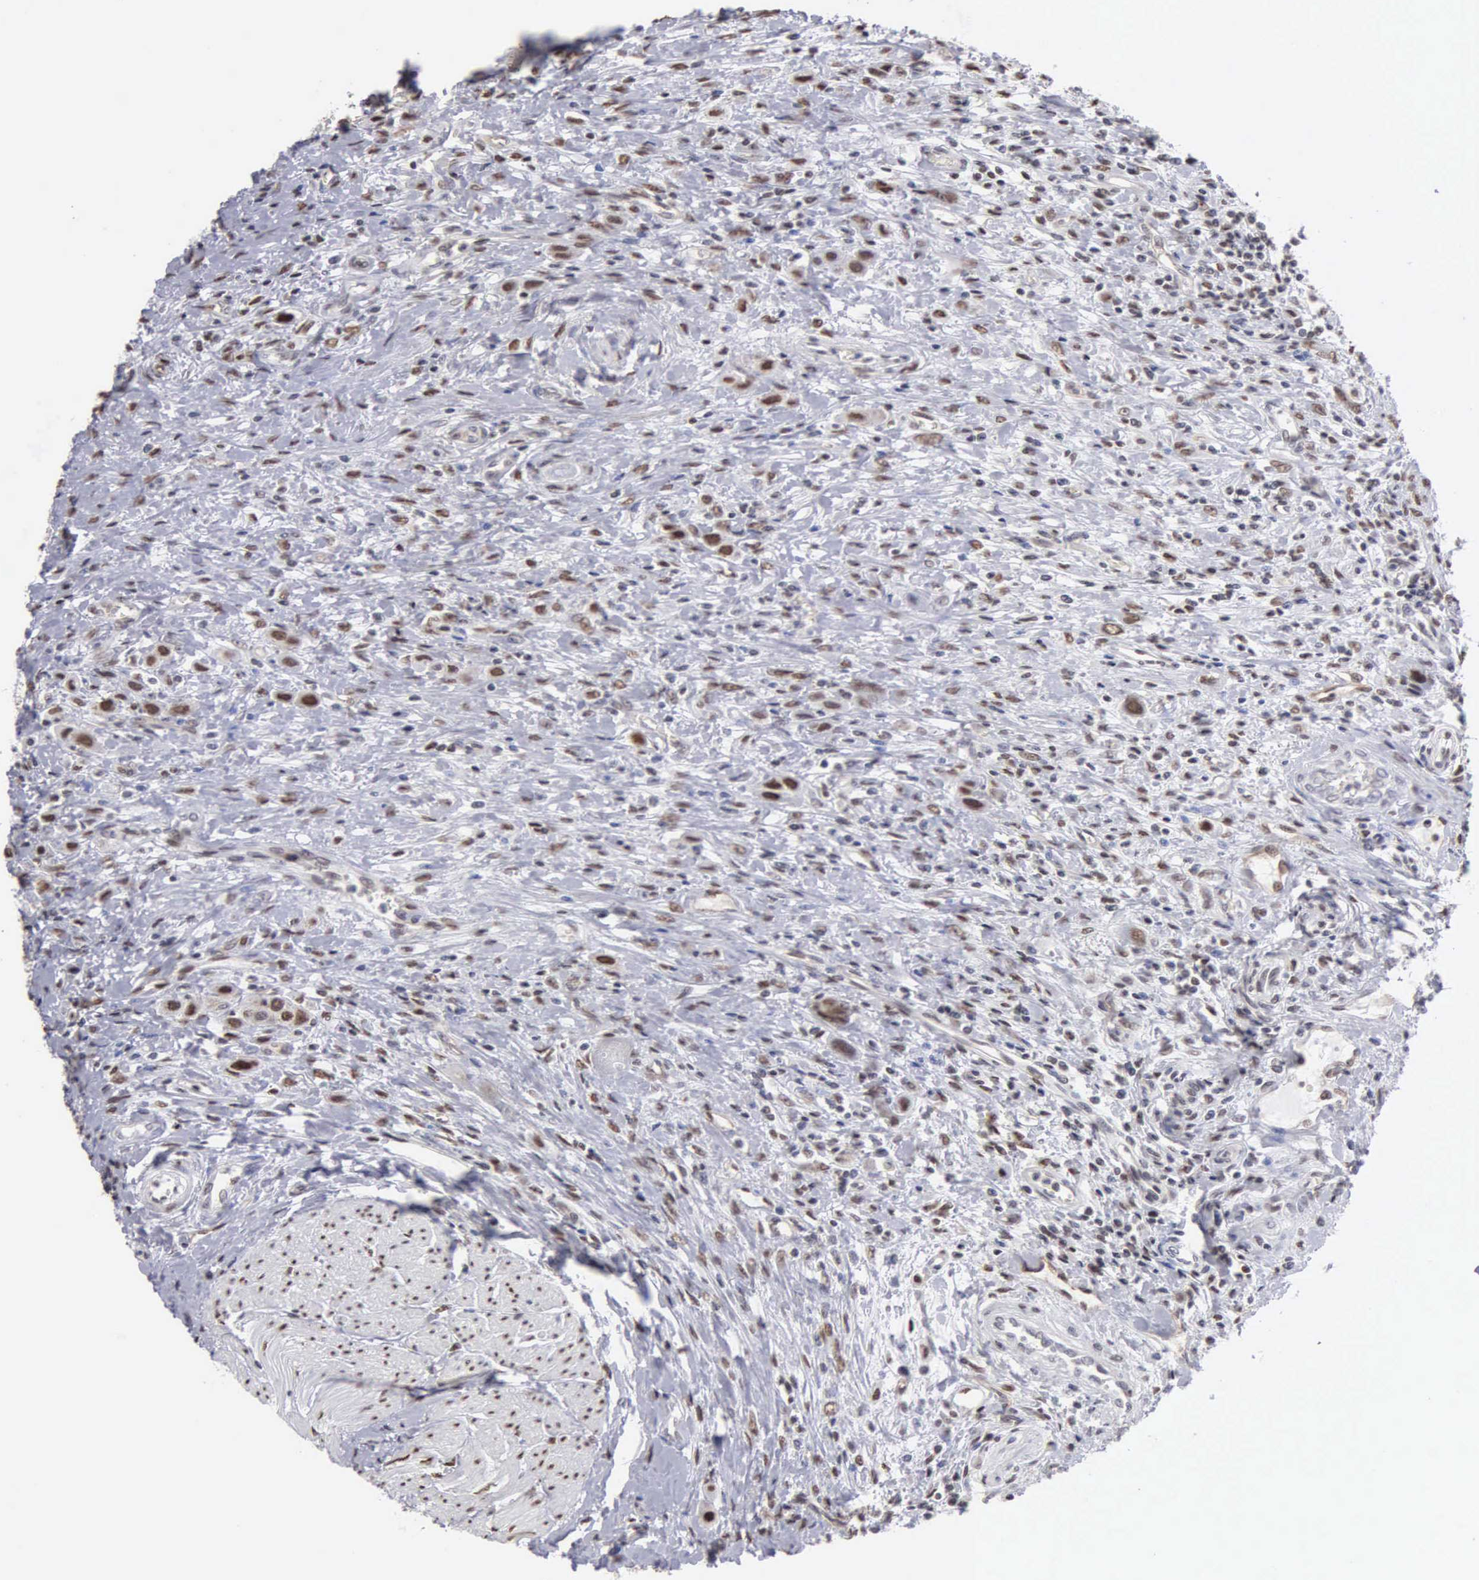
{"staining": {"intensity": "moderate", "quantity": "25%-75%", "location": "nuclear"}, "tissue": "urothelial cancer", "cell_type": "Tumor cells", "image_type": "cancer", "snomed": [{"axis": "morphology", "description": "Urothelial carcinoma, High grade"}, {"axis": "topography", "description": "Urinary bladder"}], "caption": "Protein staining of high-grade urothelial carcinoma tissue displays moderate nuclear staining in about 25%-75% of tumor cells.", "gene": "CCNG1", "patient": {"sex": "male", "age": 50}}